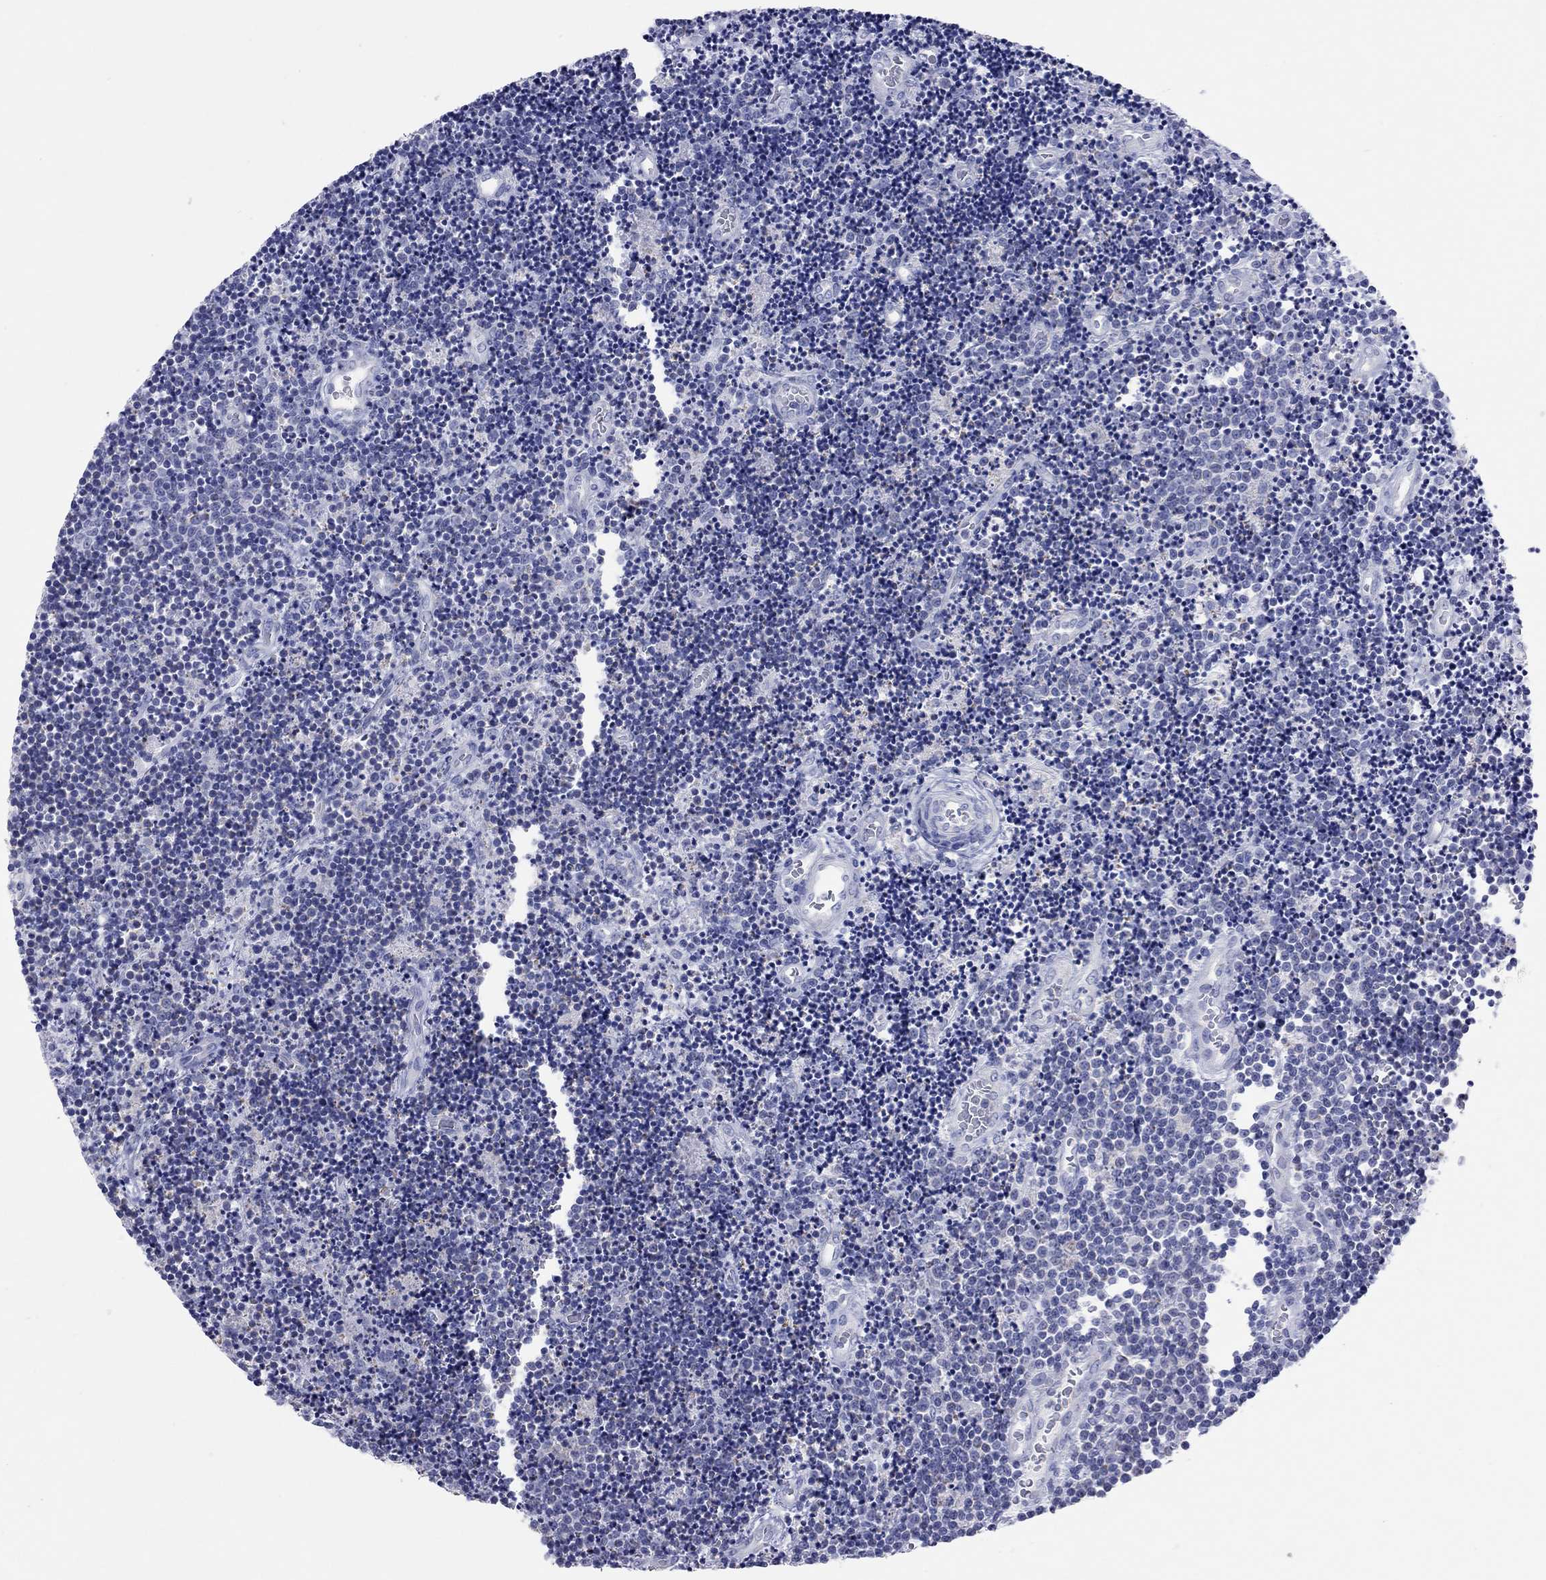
{"staining": {"intensity": "negative", "quantity": "none", "location": "none"}, "tissue": "lymphoma", "cell_type": "Tumor cells", "image_type": "cancer", "snomed": [{"axis": "morphology", "description": "Malignant lymphoma, non-Hodgkin's type, Low grade"}, {"axis": "topography", "description": "Brain"}], "caption": "This is an IHC histopathology image of malignant lymphoma, non-Hodgkin's type (low-grade). There is no positivity in tumor cells.", "gene": "VSIG10", "patient": {"sex": "female", "age": 66}}